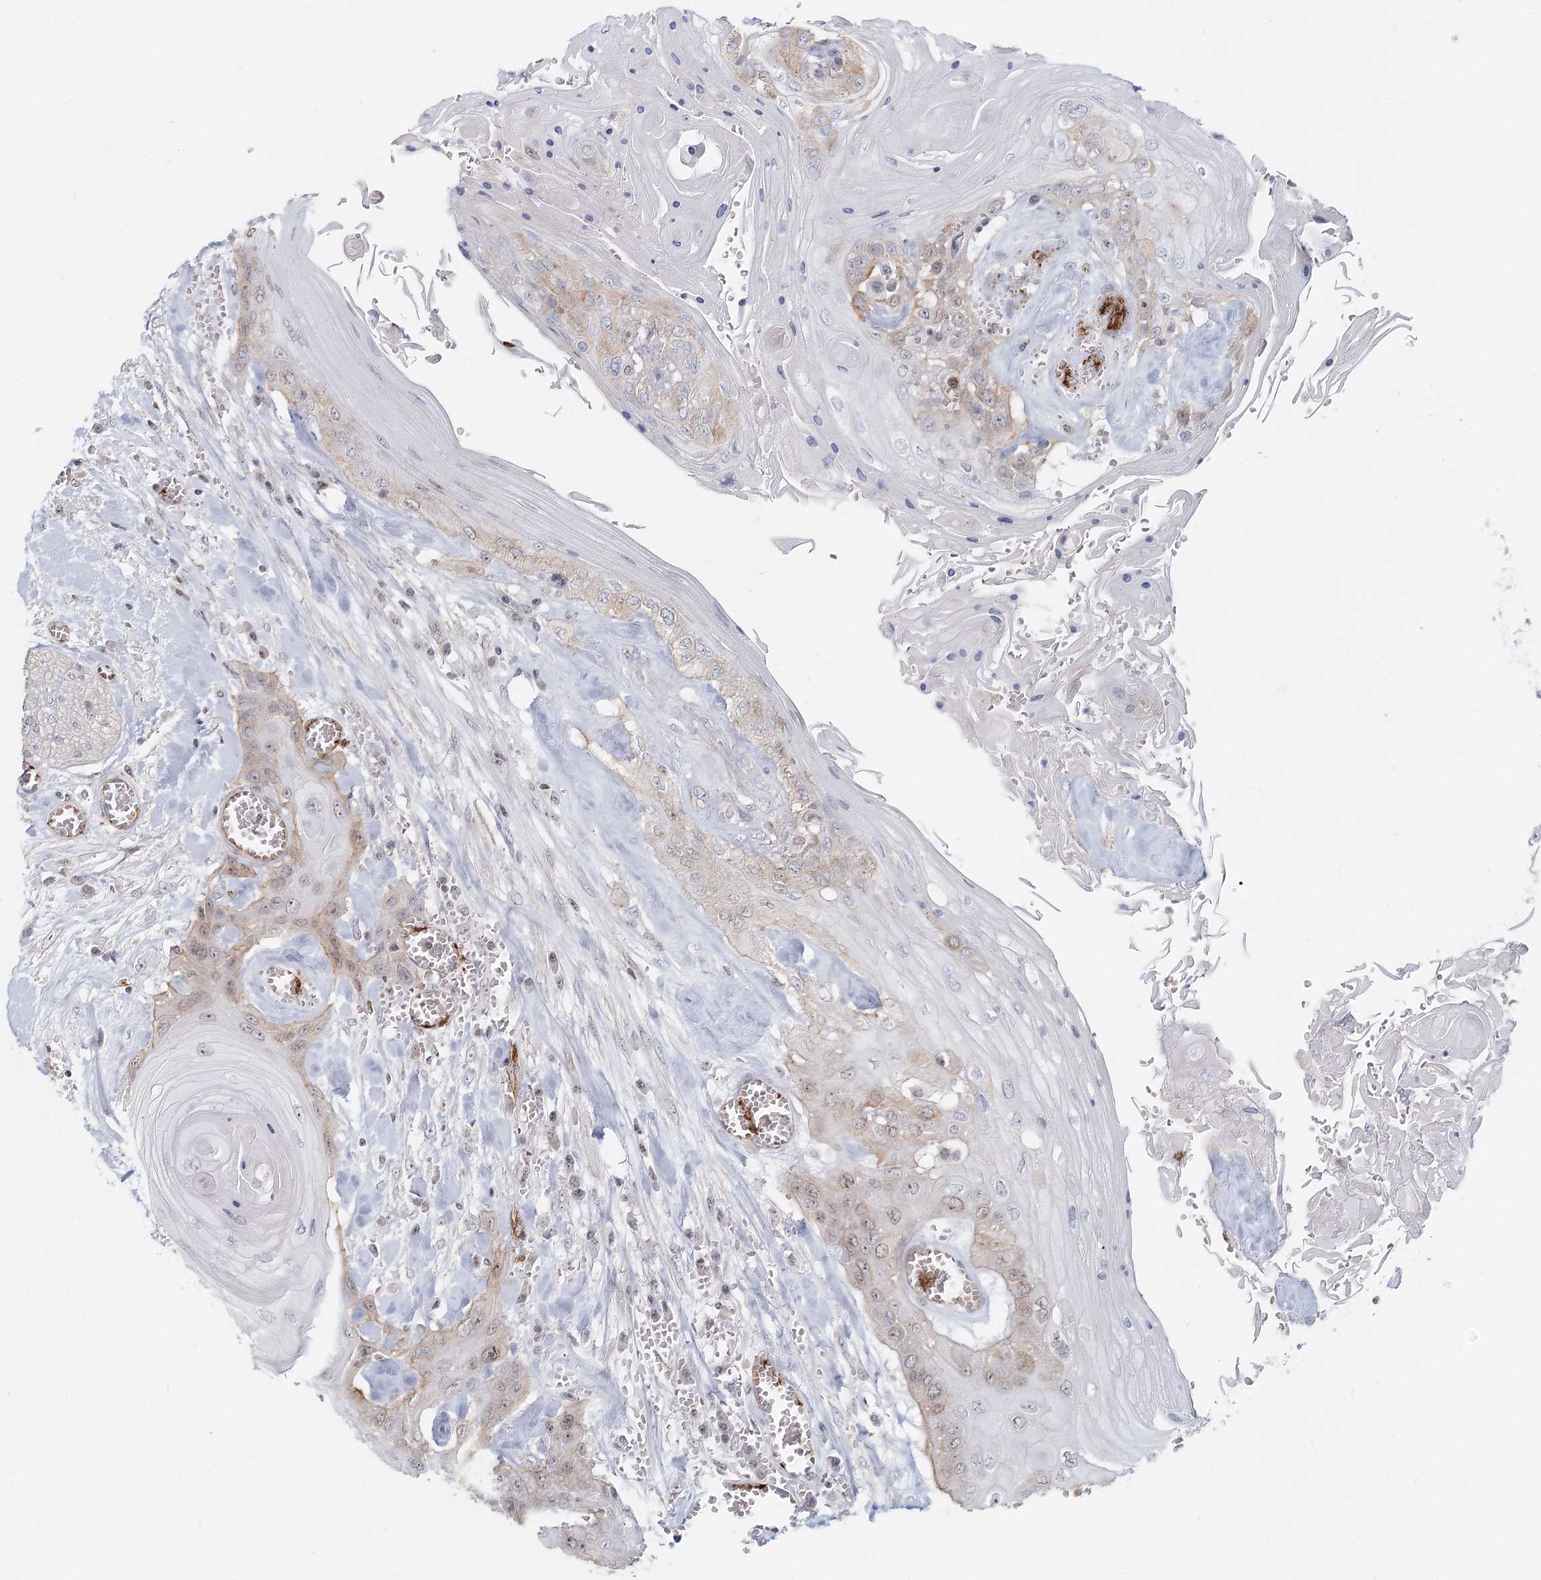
{"staining": {"intensity": "moderate", "quantity": "<25%", "location": "nuclear"}, "tissue": "head and neck cancer", "cell_type": "Tumor cells", "image_type": "cancer", "snomed": [{"axis": "morphology", "description": "Squamous cell carcinoma, NOS"}, {"axis": "topography", "description": "Head-Neck"}], "caption": "IHC photomicrograph of neoplastic tissue: head and neck cancer stained using immunohistochemistry (IHC) displays low levels of moderate protein expression localized specifically in the nuclear of tumor cells, appearing as a nuclear brown color.", "gene": "ZFYVE28", "patient": {"sex": "female", "age": 43}}